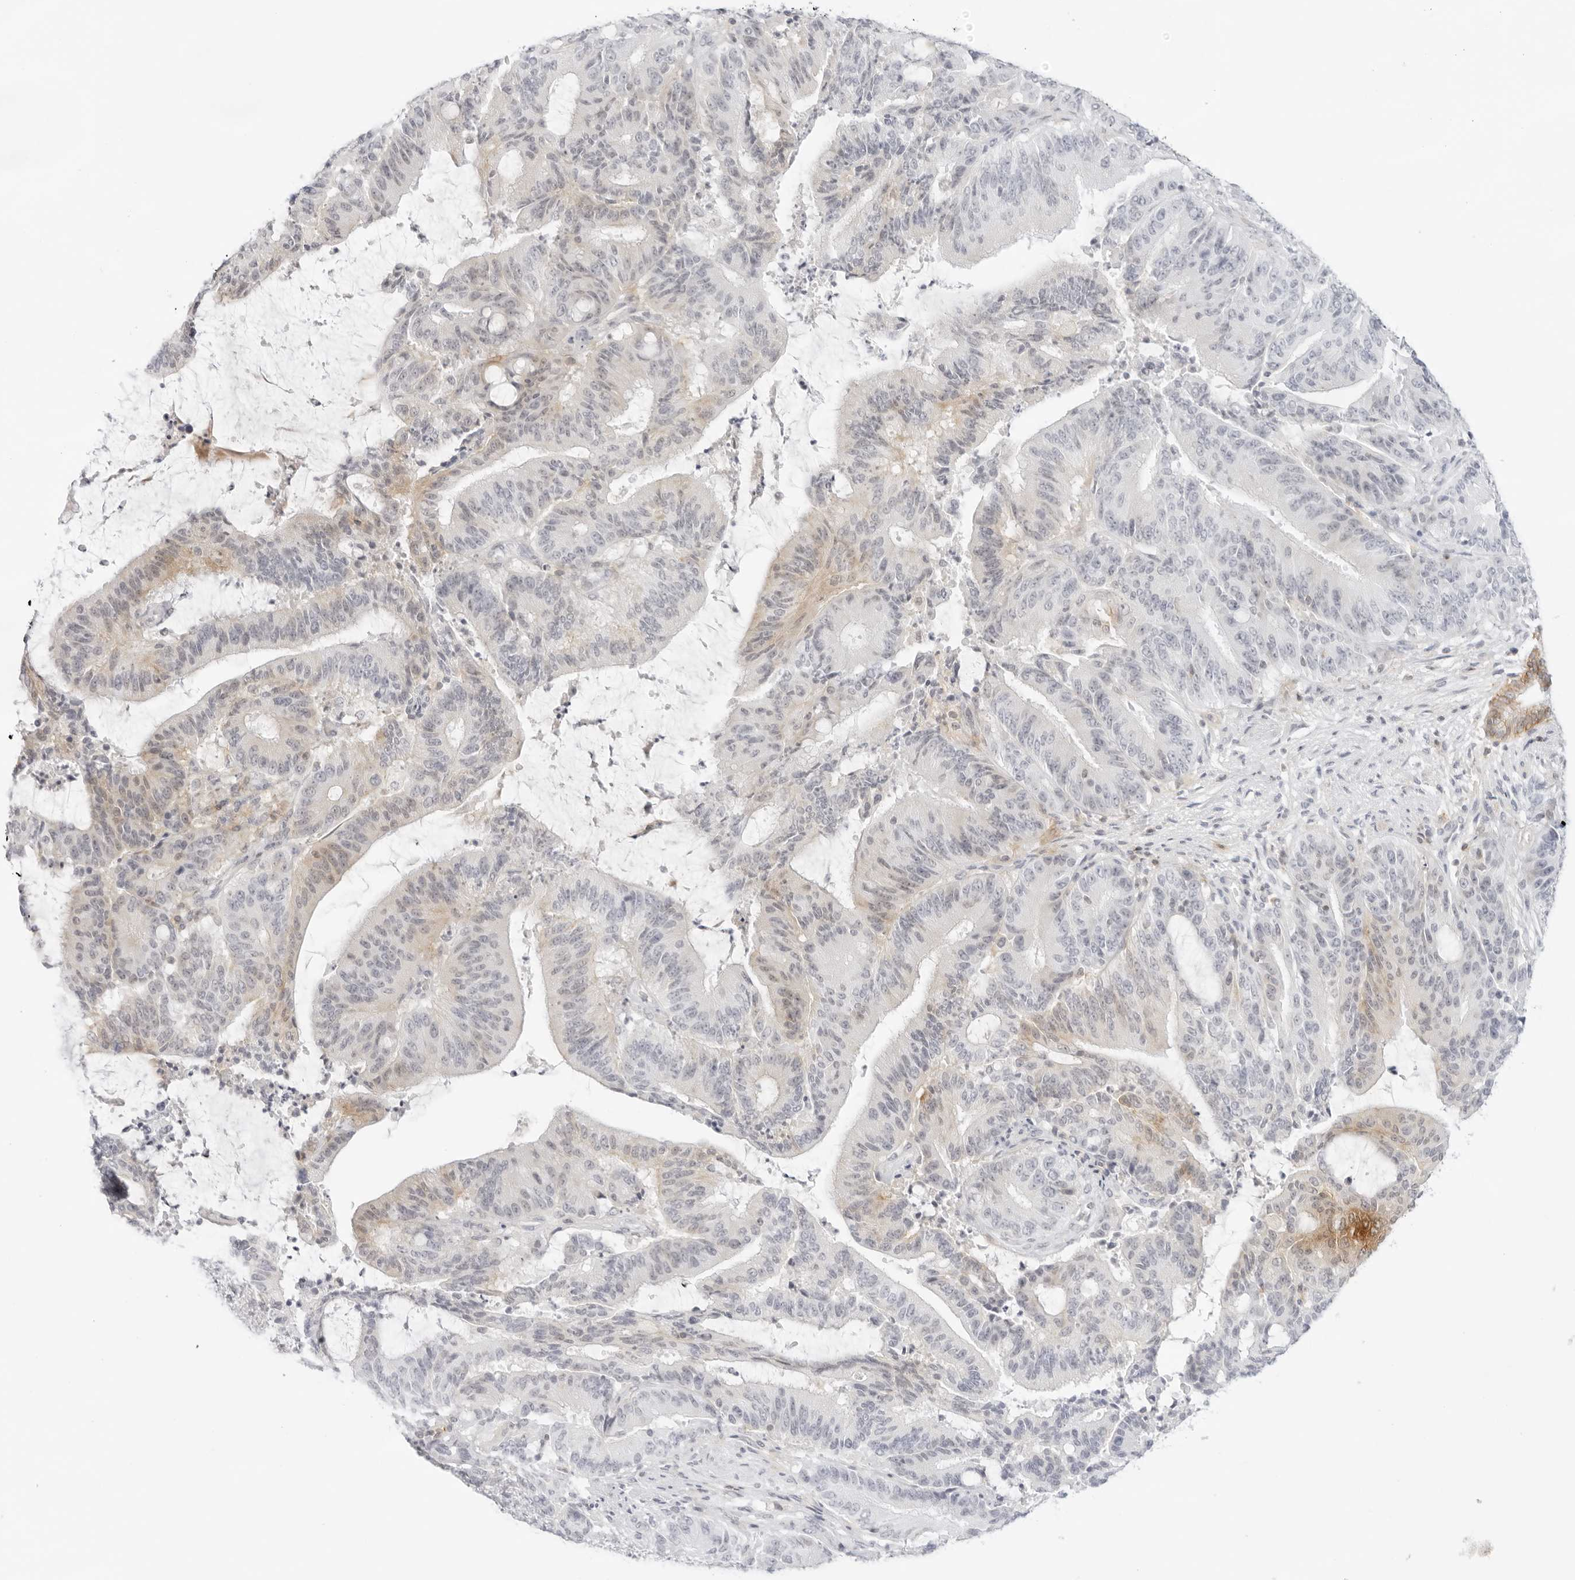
{"staining": {"intensity": "moderate", "quantity": "<25%", "location": "cytoplasmic/membranous"}, "tissue": "liver cancer", "cell_type": "Tumor cells", "image_type": "cancer", "snomed": [{"axis": "morphology", "description": "Normal tissue, NOS"}, {"axis": "morphology", "description": "Cholangiocarcinoma"}, {"axis": "topography", "description": "Liver"}, {"axis": "topography", "description": "Peripheral nerve tissue"}], "caption": "Immunohistochemical staining of human cholangiocarcinoma (liver) displays low levels of moderate cytoplasmic/membranous staining in about <25% of tumor cells.", "gene": "TNFRSF14", "patient": {"sex": "female", "age": 73}}